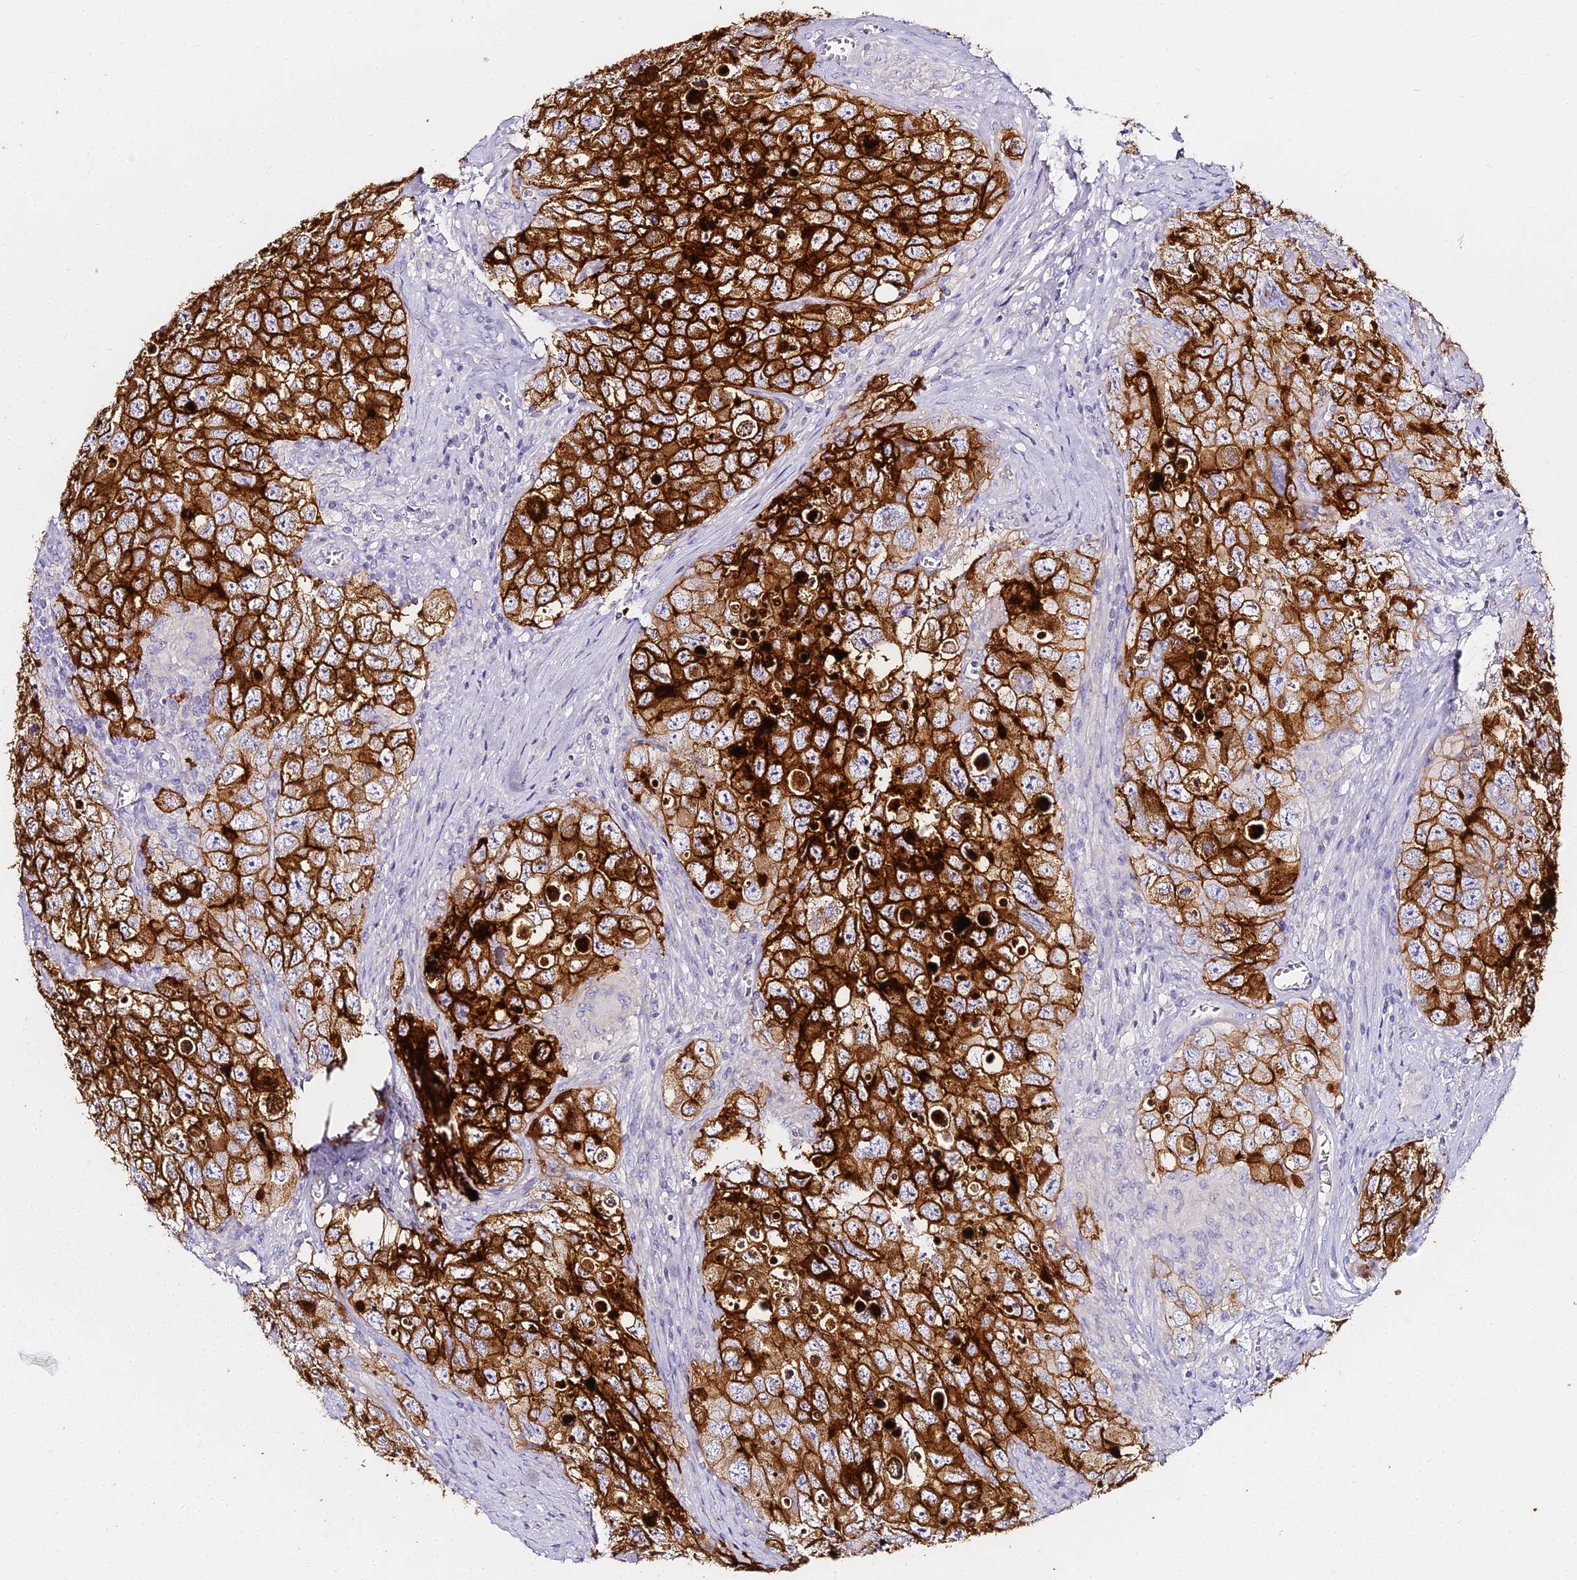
{"staining": {"intensity": "strong", "quantity": ">75%", "location": "cytoplasmic/membranous"}, "tissue": "testis cancer", "cell_type": "Tumor cells", "image_type": "cancer", "snomed": [{"axis": "morphology", "description": "Seminoma, NOS"}, {"axis": "morphology", "description": "Carcinoma, Embryonal, NOS"}, {"axis": "topography", "description": "Testis"}], "caption": "This photomicrograph reveals immunohistochemistry (IHC) staining of human testis cancer, with high strong cytoplasmic/membranous positivity in approximately >75% of tumor cells.", "gene": "ALPG", "patient": {"sex": "male", "age": 43}}